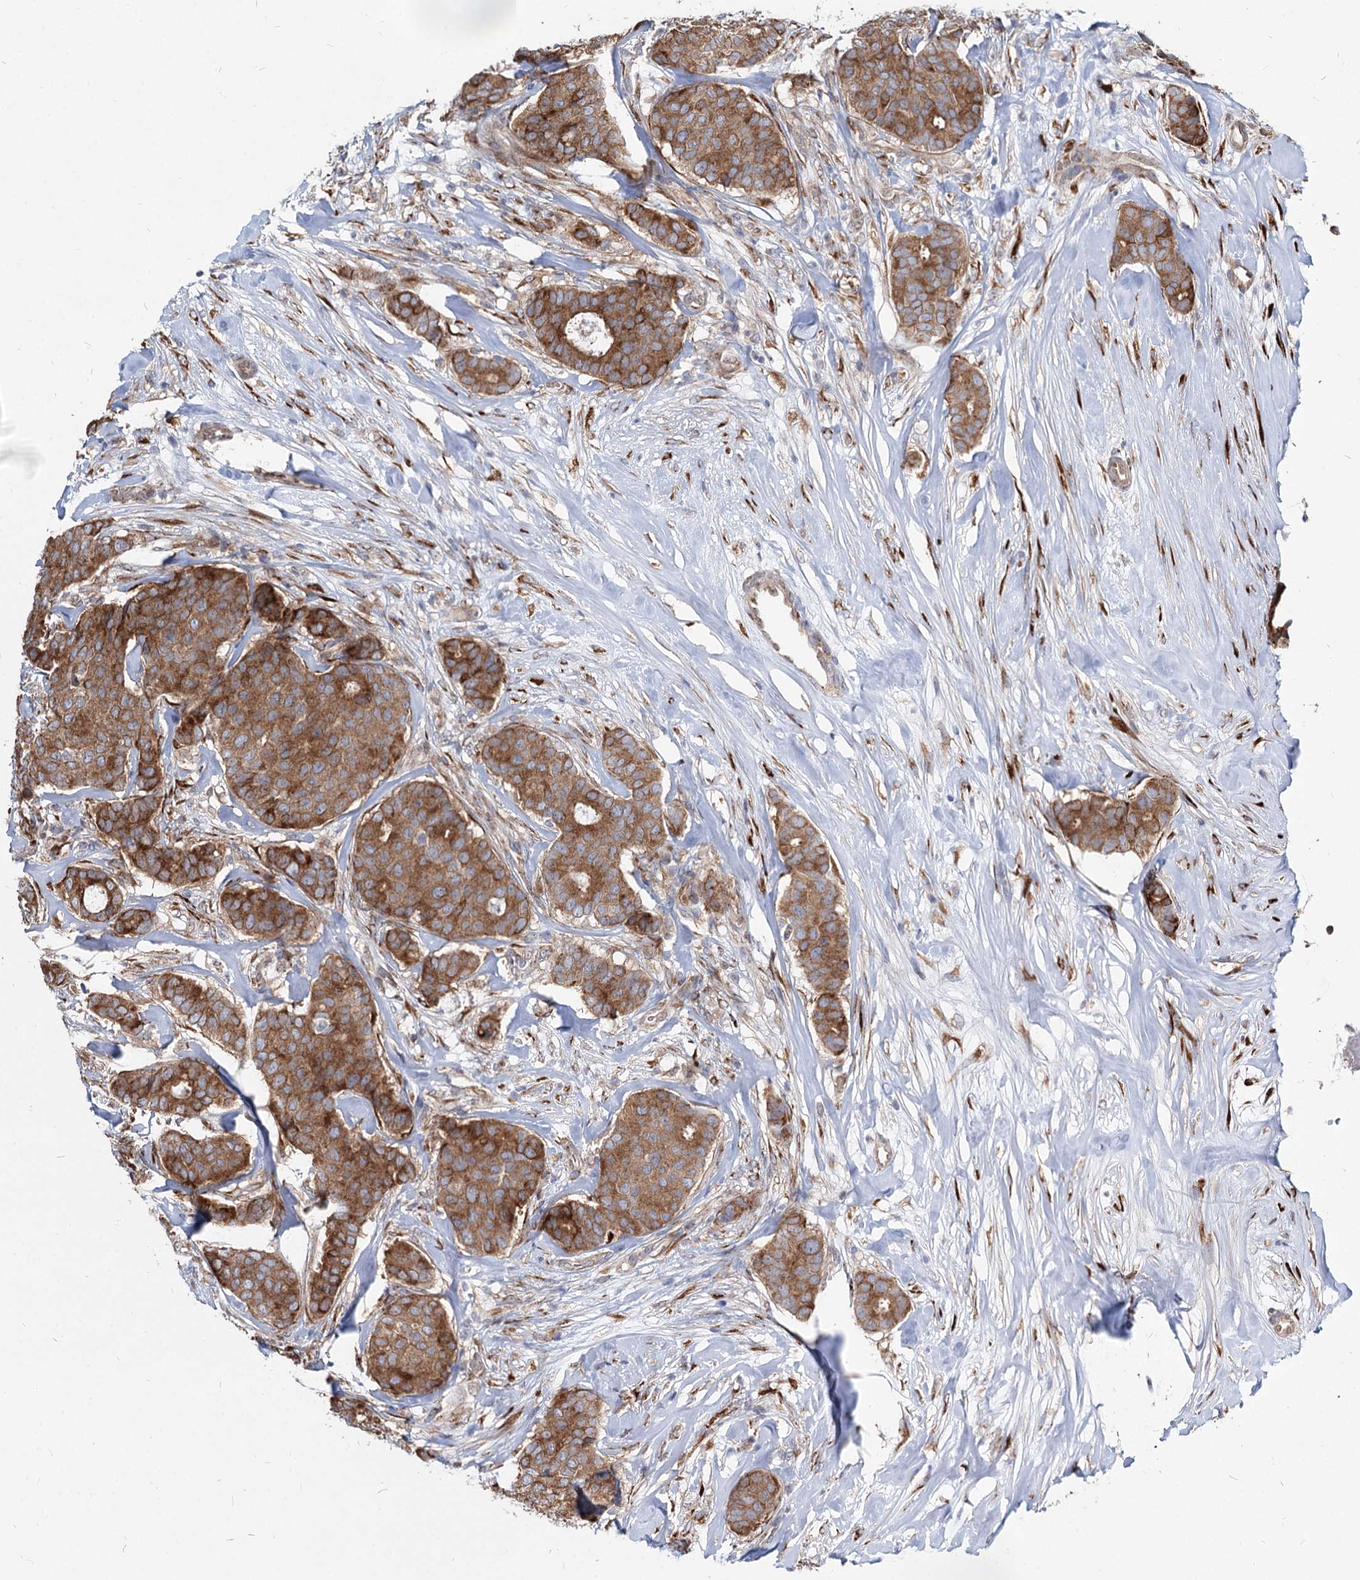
{"staining": {"intensity": "strong", "quantity": ">75%", "location": "cytoplasmic/membranous"}, "tissue": "breast cancer", "cell_type": "Tumor cells", "image_type": "cancer", "snomed": [{"axis": "morphology", "description": "Duct carcinoma"}, {"axis": "topography", "description": "Breast"}], "caption": "Breast cancer stained for a protein (brown) exhibits strong cytoplasmic/membranous positive staining in about >75% of tumor cells.", "gene": "SPART", "patient": {"sex": "female", "age": 75}}